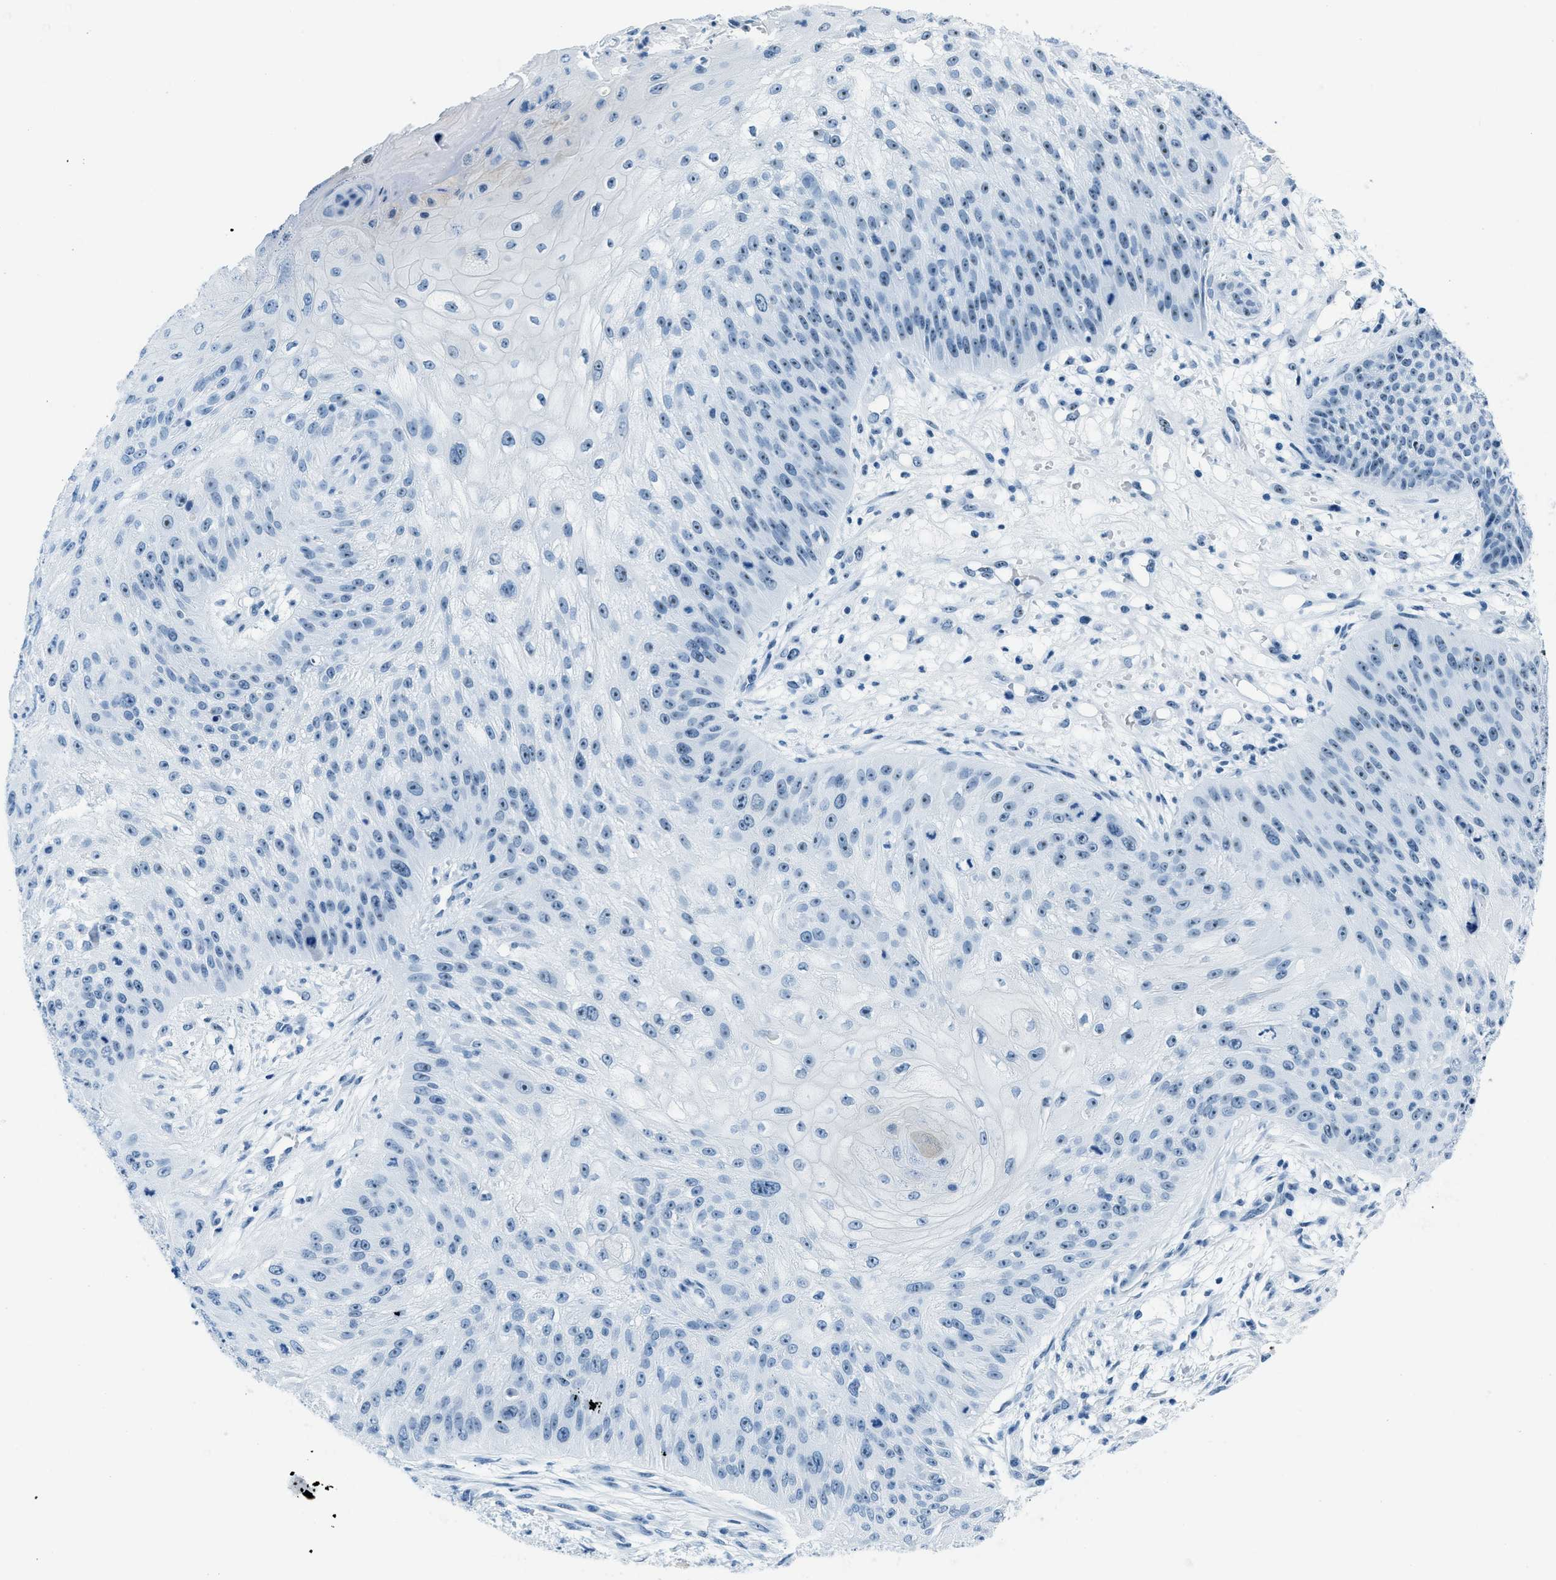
{"staining": {"intensity": "moderate", "quantity": "<25%", "location": "nuclear"}, "tissue": "skin cancer", "cell_type": "Tumor cells", "image_type": "cancer", "snomed": [{"axis": "morphology", "description": "Squamous cell carcinoma, NOS"}, {"axis": "topography", "description": "Skin"}], "caption": "A micrograph of skin cancer stained for a protein displays moderate nuclear brown staining in tumor cells. Using DAB (brown) and hematoxylin (blue) stains, captured at high magnification using brightfield microscopy.", "gene": "PLA2G2A", "patient": {"sex": "female", "age": 80}}